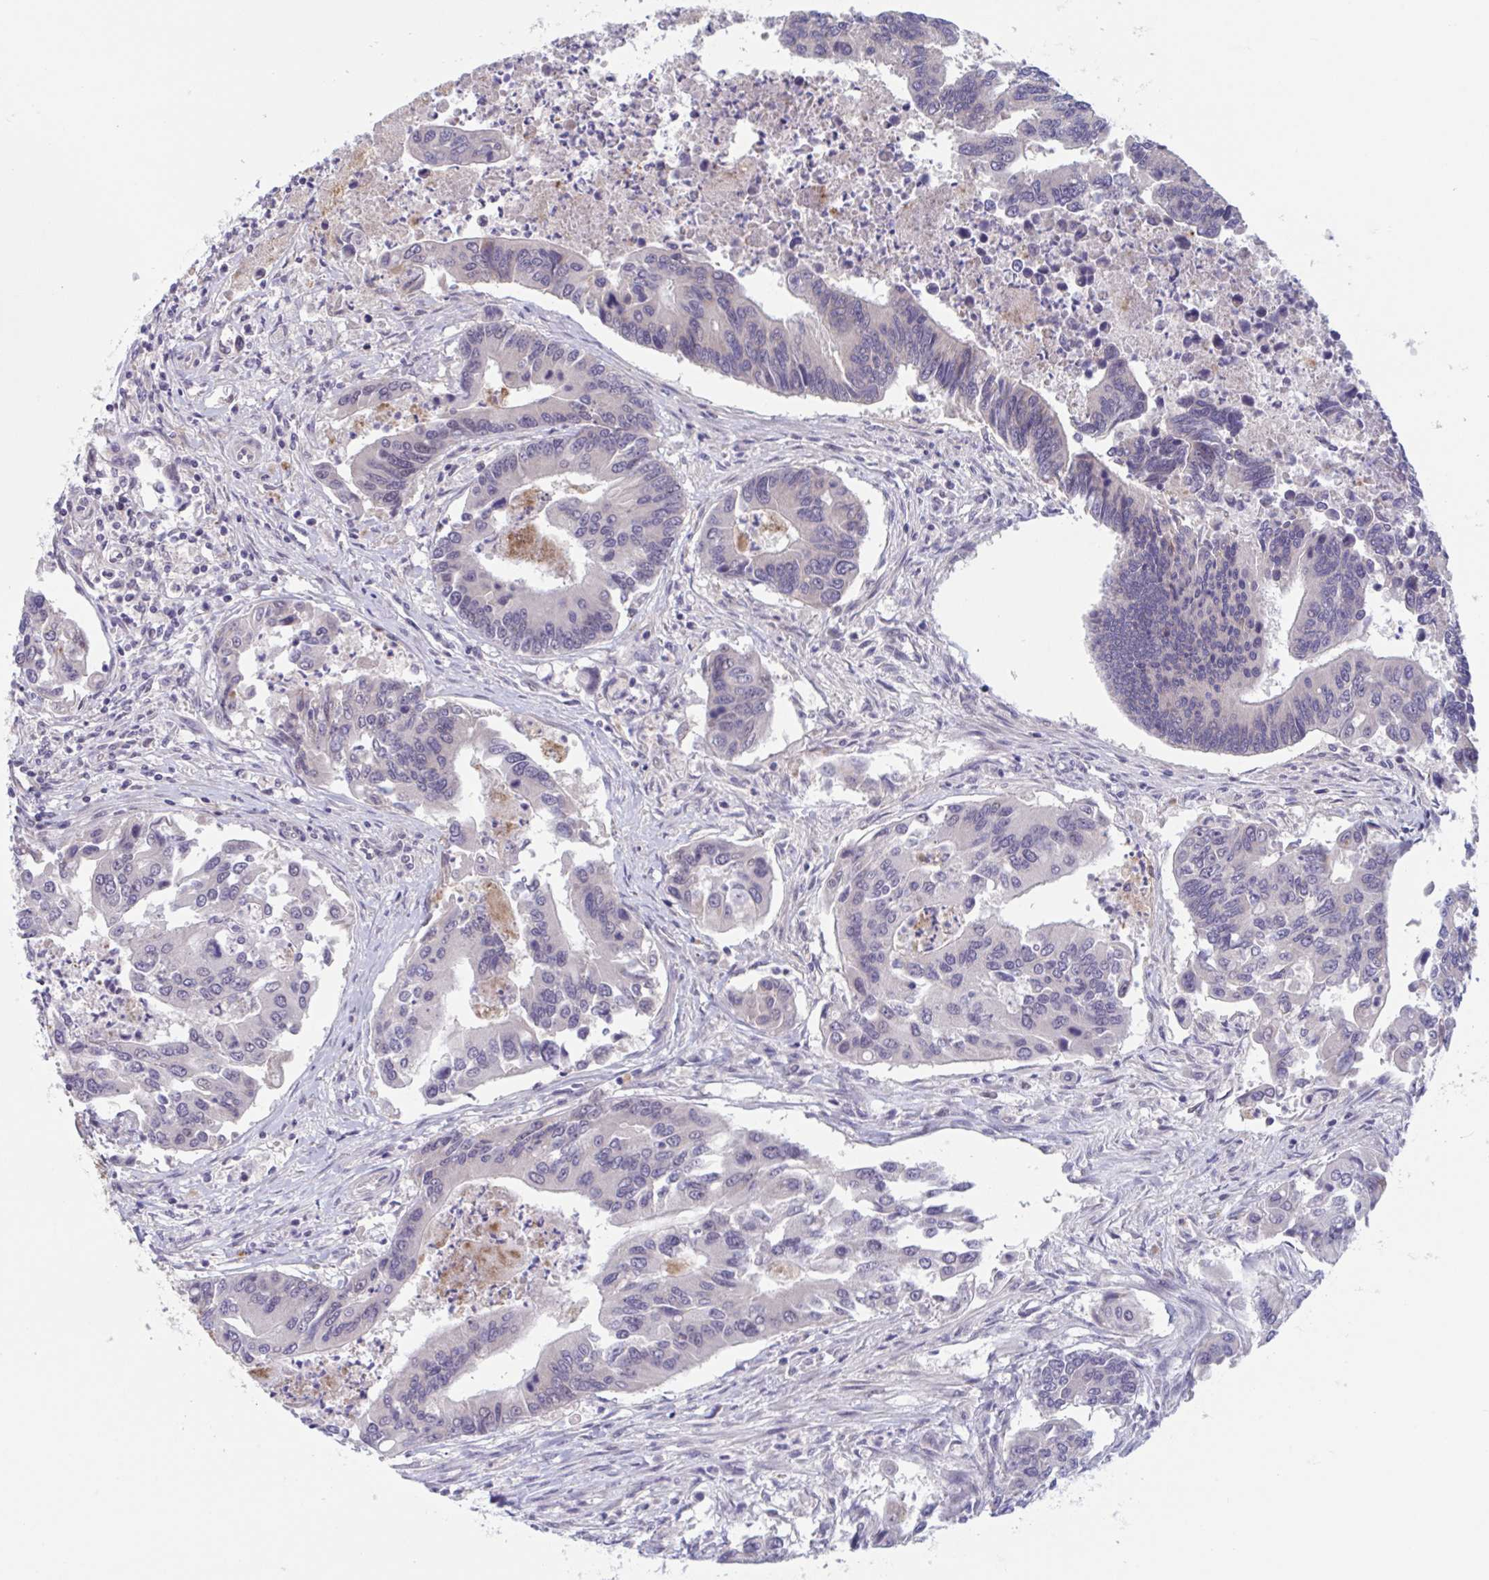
{"staining": {"intensity": "weak", "quantity": "<25%", "location": "cytoplasmic/membranous"}, "tissue": "colorectal cancer", "cell_type": "Tumor cells", "image_type": "cancer", "snomed": [{"axis": "morphology", "description": "Adenocarcinoma, NOS"}, {"axis": "topography", "description": "Colon"}], "caption": "High power microscopy micrograph of an immunohistochemistry image of colorectal adenocarcinoma, revealing no significant positivity in tumor cells.", "gene": "RIOK1", "patient": {"sex": "female", "age": 67}}